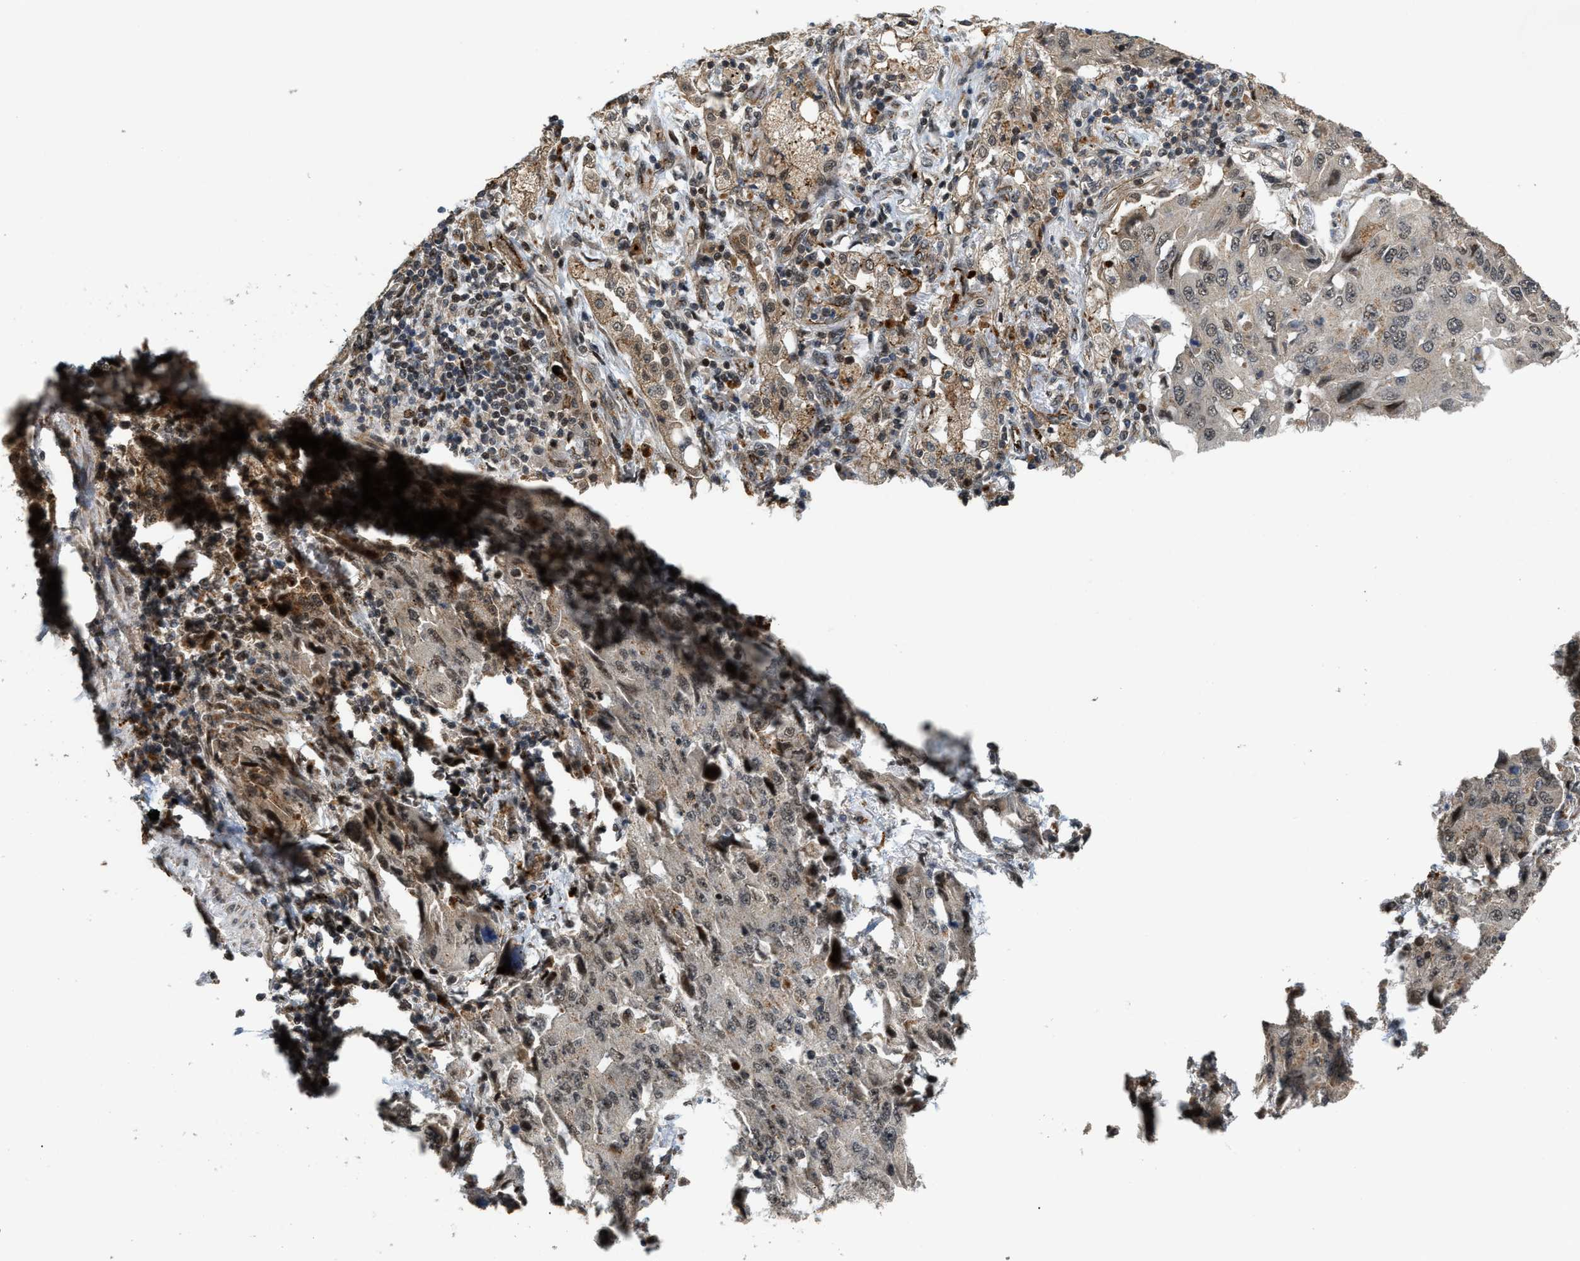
{"staining": {"intensity": "weak", "quantity": "<25%", "location": "nuclear"}, "tissue": "lung cancer", "cell_type": "Tumor cells", "image_type": "cancer", "snomed": [{"axis": "morphology", "description": "Adenocarcinoma, NOS"}, {"axis": "topography", "description": "Lung"}], "caption": "Adenocarcinoma (lung) stained for a protein using immunohistochemistry reveals no expression tumor cells.", "gene": "DPF2", "patient": {"sex": "female", "age": 65}}